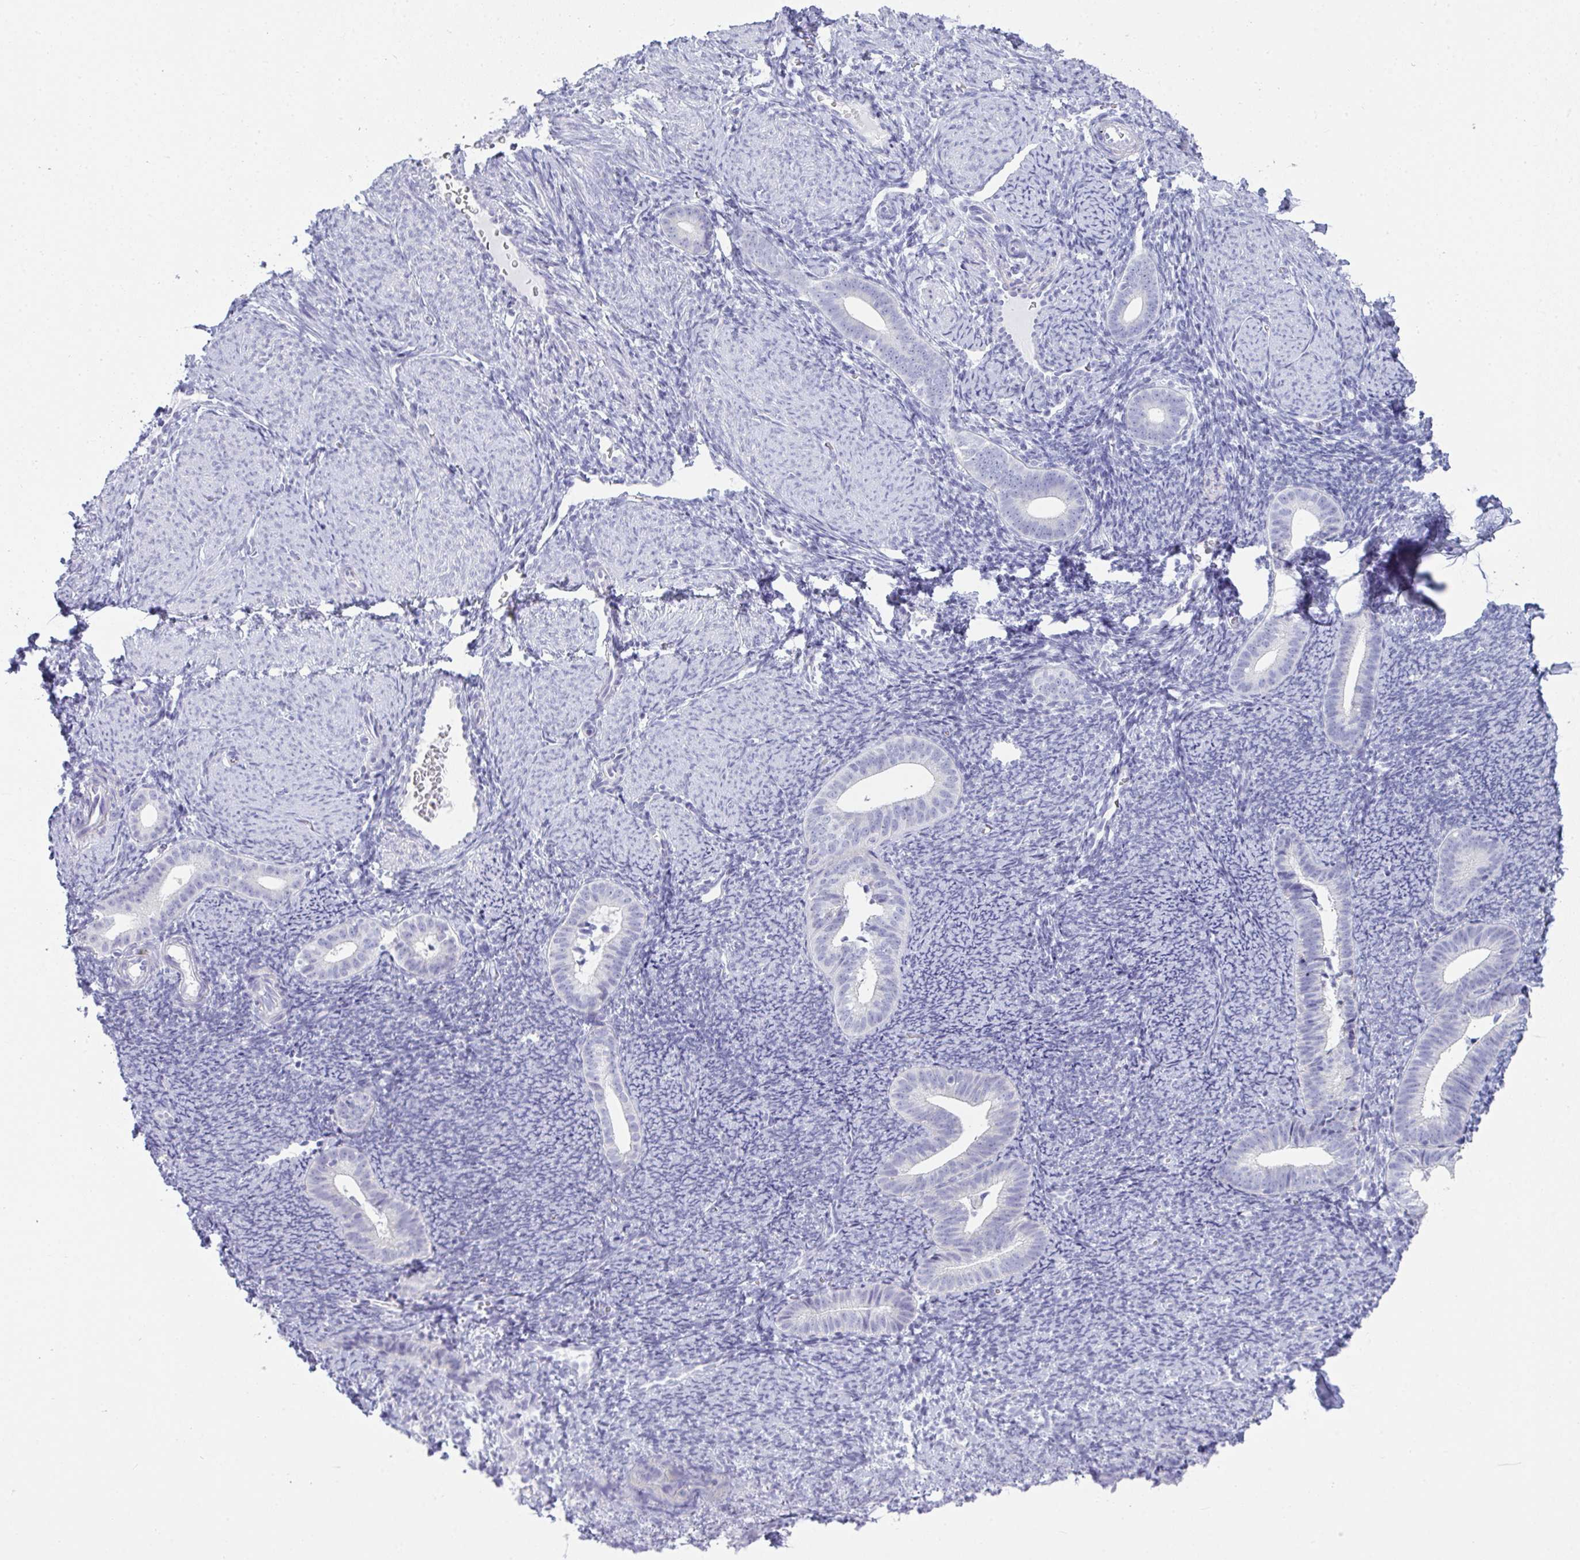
{"staining": {"intensity": "negative", "quantity": "none", "location": "none"}, "tissue": "endometrium", "cell_type": "Cells in endometrial stroma", "image_type": "normal", "snomed": [{"axis": "morphology", "description": "Normal tissue, NOS"}, {"axis": "topography", "description": "Endometrium"}], "caption": "The image exhibits no significant positivity in cells in endometrial stroma of endometrium.", "gene": "GSDMB", "patient": {"sex": "female", "age": 39}}